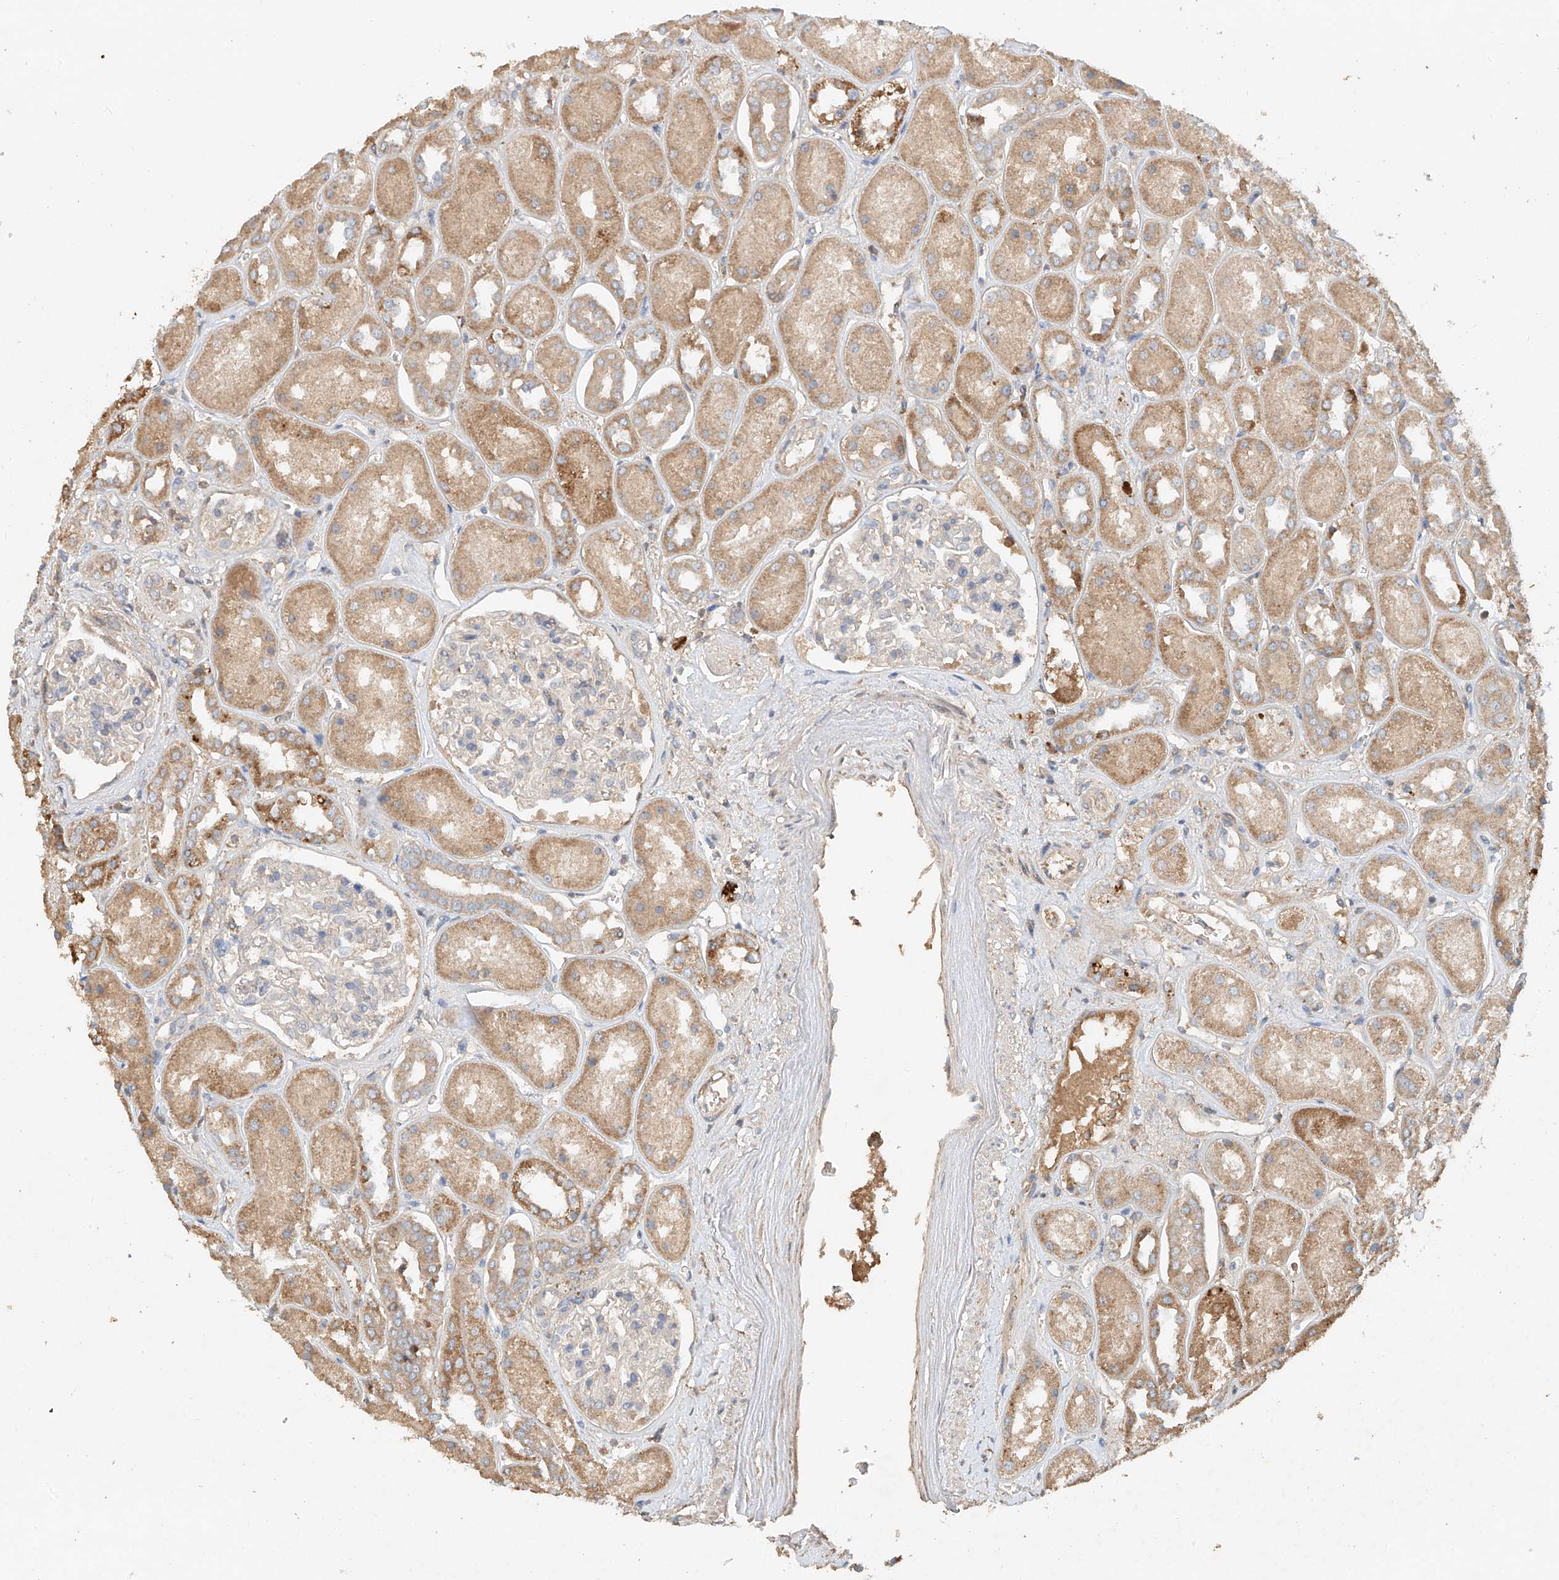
{"staining": {"intensity": "weak", "quantity": "<25%", "location": "cytoplasmic/membranous"}, "tissue": "kidney", "cell_type": "Cells in glomeruli", "image_type": "normal", "snomed": [{"axis": "morphology", "description": "Normal tissue, NOS"}, {"axis": "topography", "description": "Kidney"}], "caption": "The image reveals no significant expression in cells in glomeruli of kidney.", "gene": "GNB1L", "patient": {"sex": "male", "age": 70}}